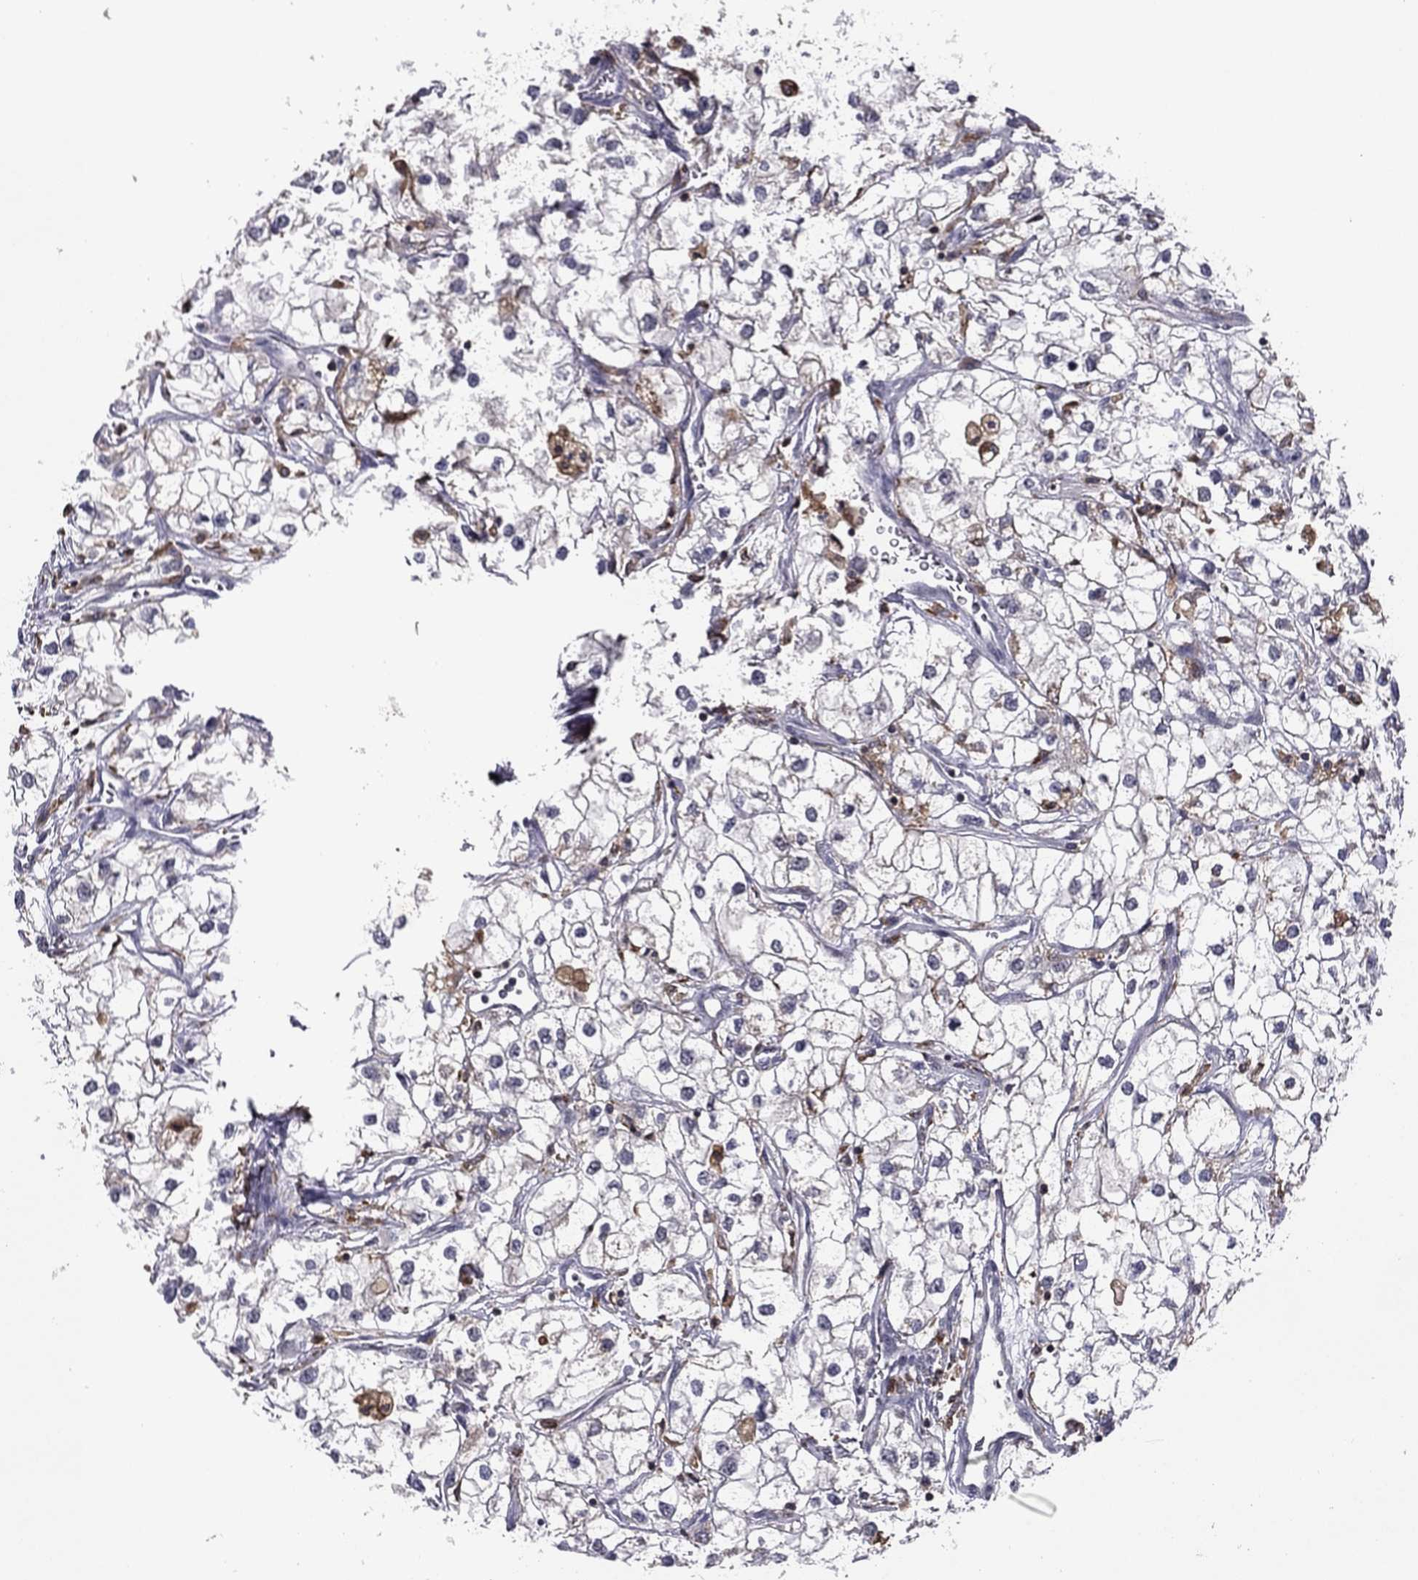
{"staining": {"intensity": "negative", "quantity": "none", "location": "none"}, "tissue": "renal cancer", "cell_type": "Tumor cells", "image_type": "cancer", "snomed": [{"axis": "morphology", "description": "Adenocarcinoma, NOS"}, {"axis": "topography", "description": "Kidney"}], "caption": "Tumor cells show no significant protein staining in renal cancer (adenocarcinoma).", "gene": "PLCB2", "patient": {"sex": "male", "age": 59}}